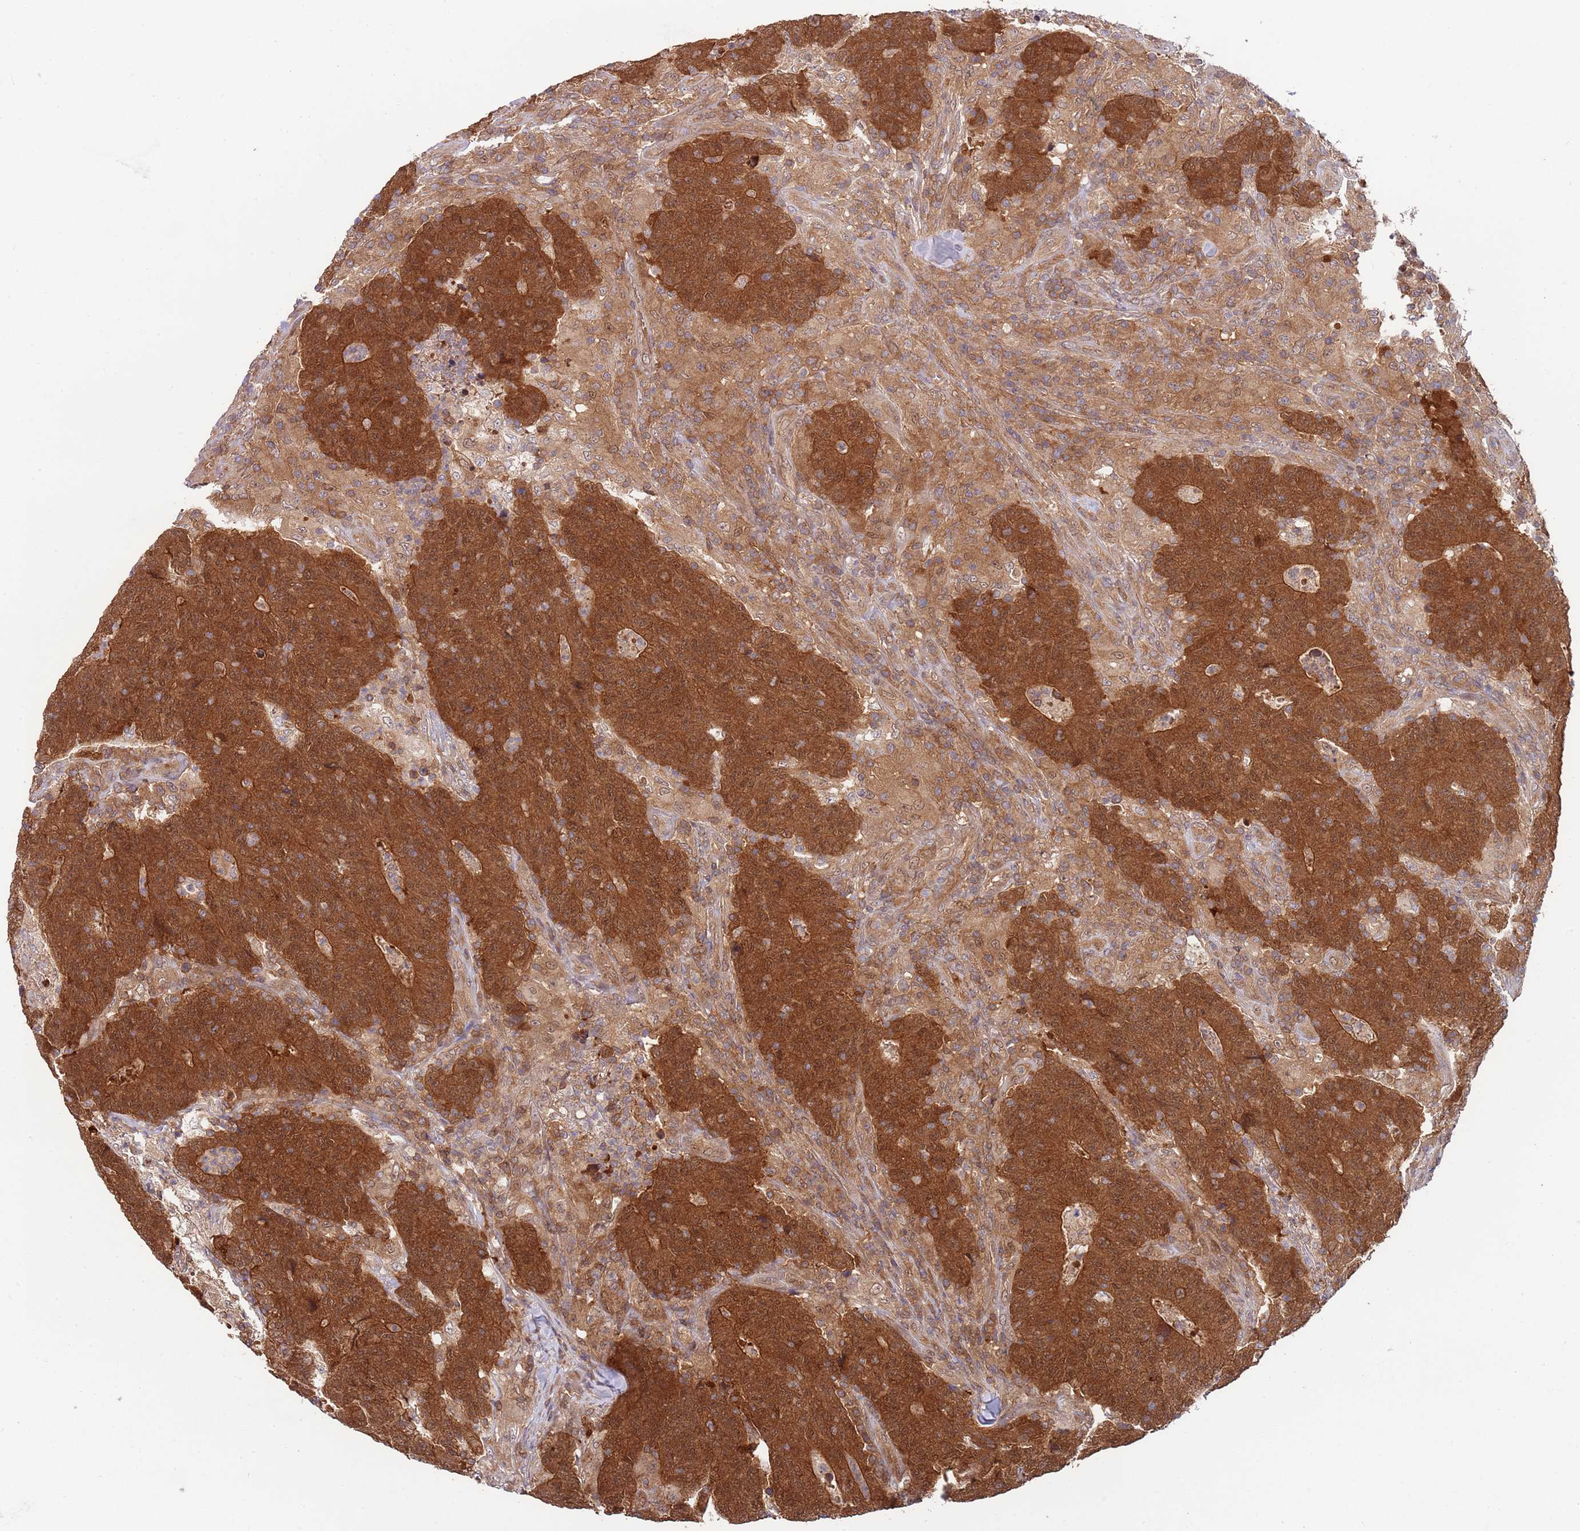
{"staining": {"intensity": "strong", "quantity": ">75%", "location": "cytoplasmic/membranous,nuclear"}, "tissue": "colorectal cancer", "cell_type": "Tumor cells", "image_type": "cancer", "snomed": [{"axis": "morphology", "description": "Adenocarcinoma, NOS"}, {"axis": "topography", "description": "Colon"}], "caption": "About >75% of tumor cells in human colorectal cancer show strong cytoplasmic/membranous and nuclear protein staining as visualized by brown immunohistochemical staining.", "gene": "GSDMD", "patient": {"sex": "female", "age": 75}}